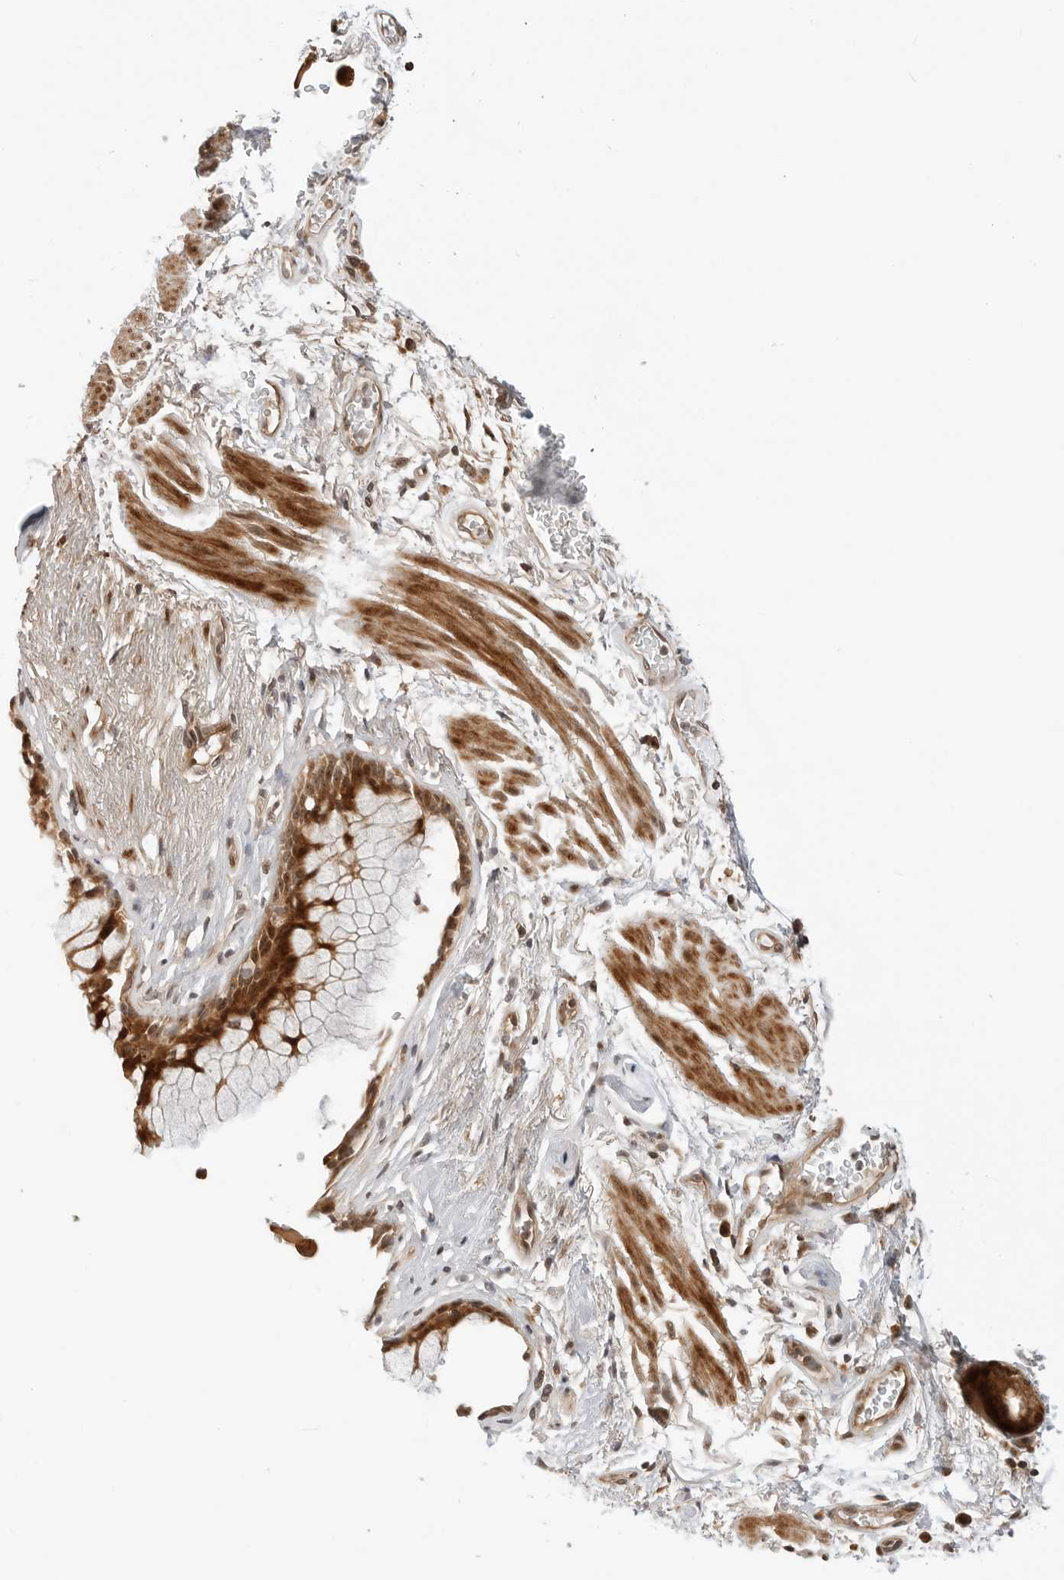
{"staining": {"intensity": "strong", "quantity": ">75%", "location": "cytoplasmic/membranous,nuclear"}, "tissue": "bronchus", "cell_type": "Respiratory epithelial cells", "image_type": "normal", "snomed": [{"axis": "morphology", "description": "Normal tissue, NOS"}, {"axis": "topography", "description": "Cartilage tissue"}, {"axis": "topography", "description": "Bronchus"}], "caption": "Respiratory epithelial cells exhibit strong cytoplasmic/membranous,nuclear staining in approximately >75% of cells in benign bronchus.", "gene": "GEM", "patient": {"sex": "female", "age": 53}}